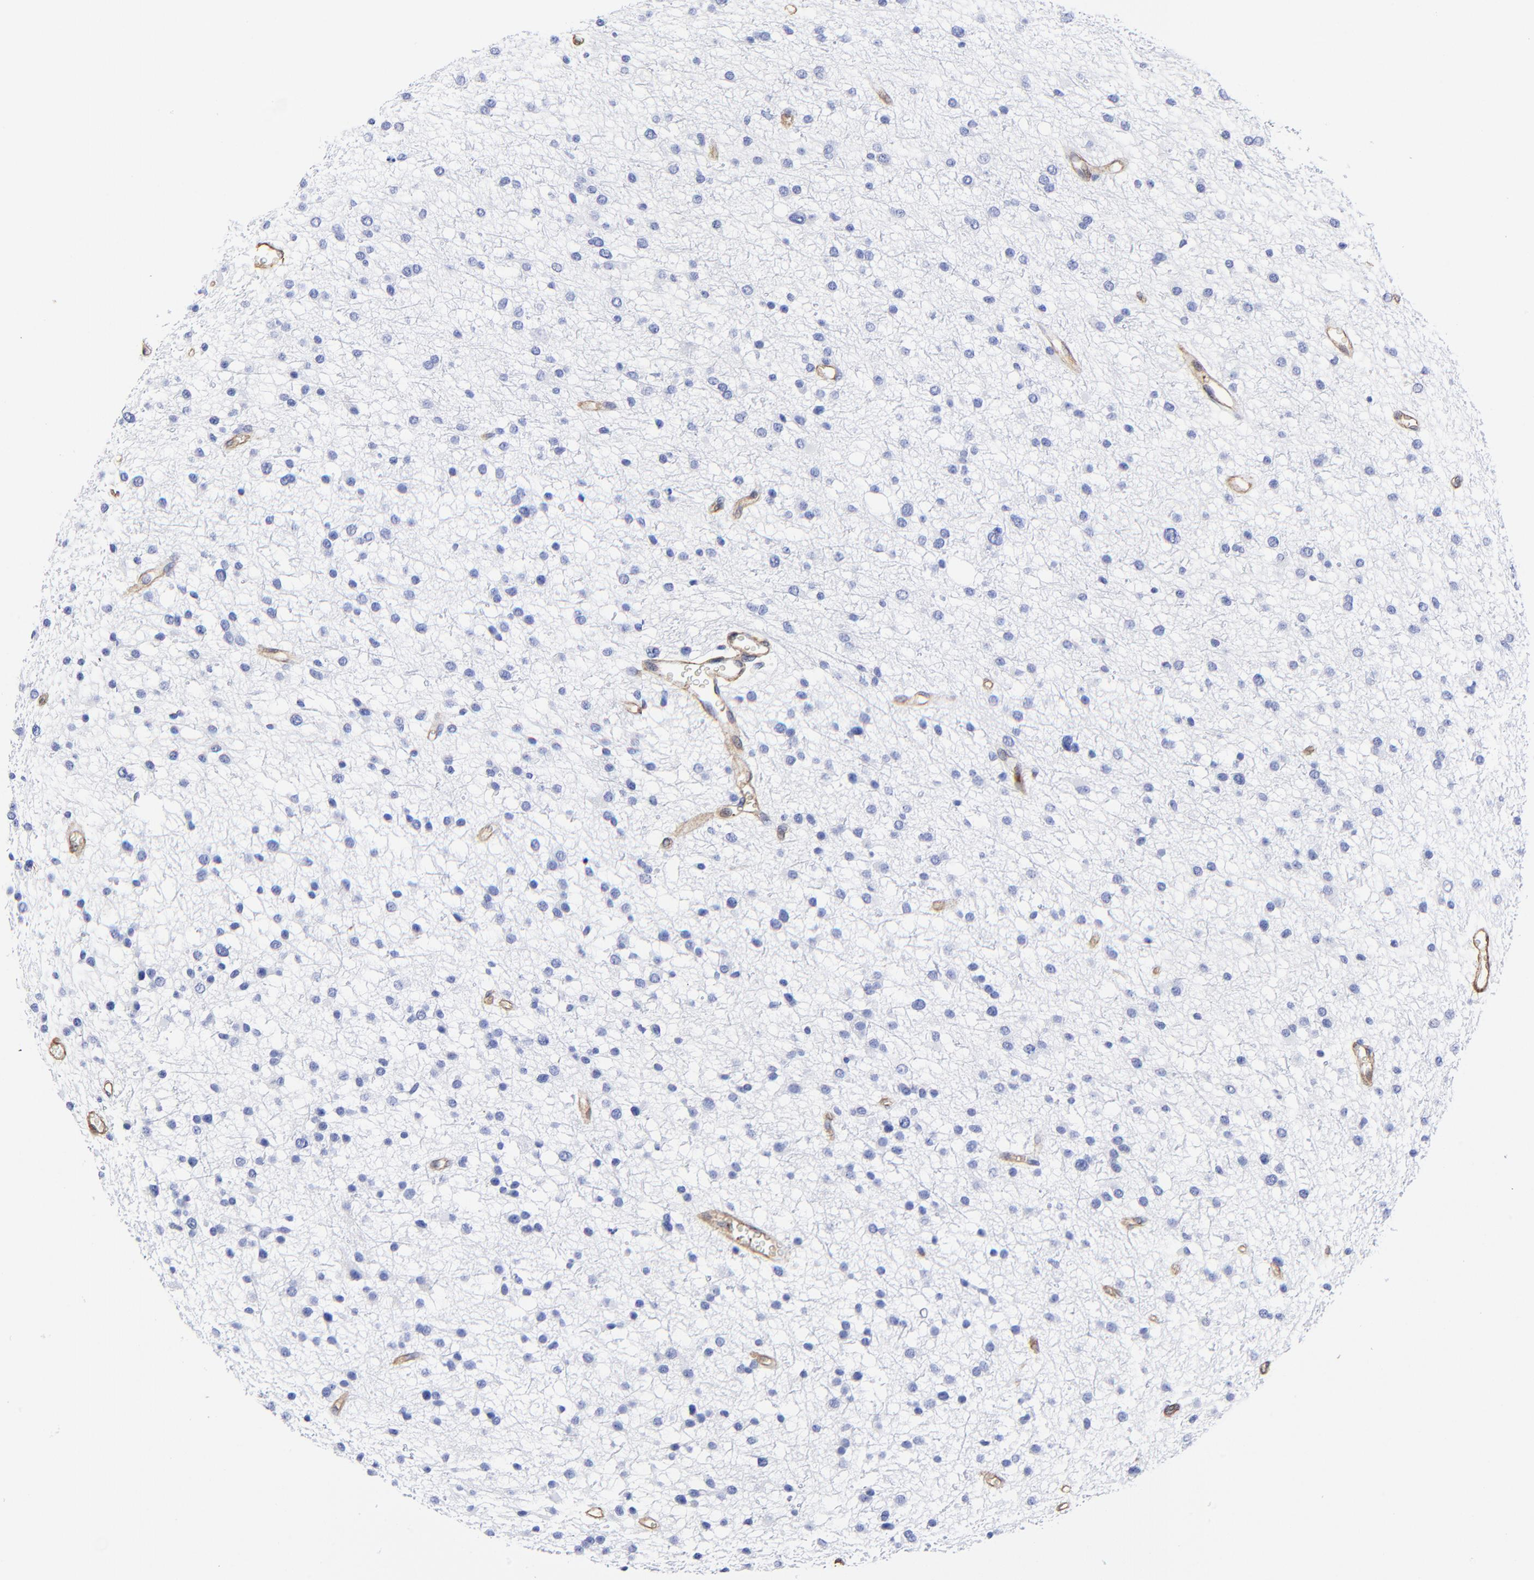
{"staining": {"intensity": "negative", "quantity": "none", "location": "none"}, "tissue": "glioma", "cell_type": "Tumor cells", "image_type": "cancer", "snomed": [{"axis": "morphology", "description": "Glioma, malignant, Low grade"}, {"axis": "topography", "description": "Brain"}], "caption": "Micrograph shows no protein positivity in tumor cells of malignant low-grade glioma tissue. (DAB immunohistochemistry visualized using brightfield microscopy, high magnification).", "gene": "TAGLN2", "patient": {"sex": "female", "age": 36}}